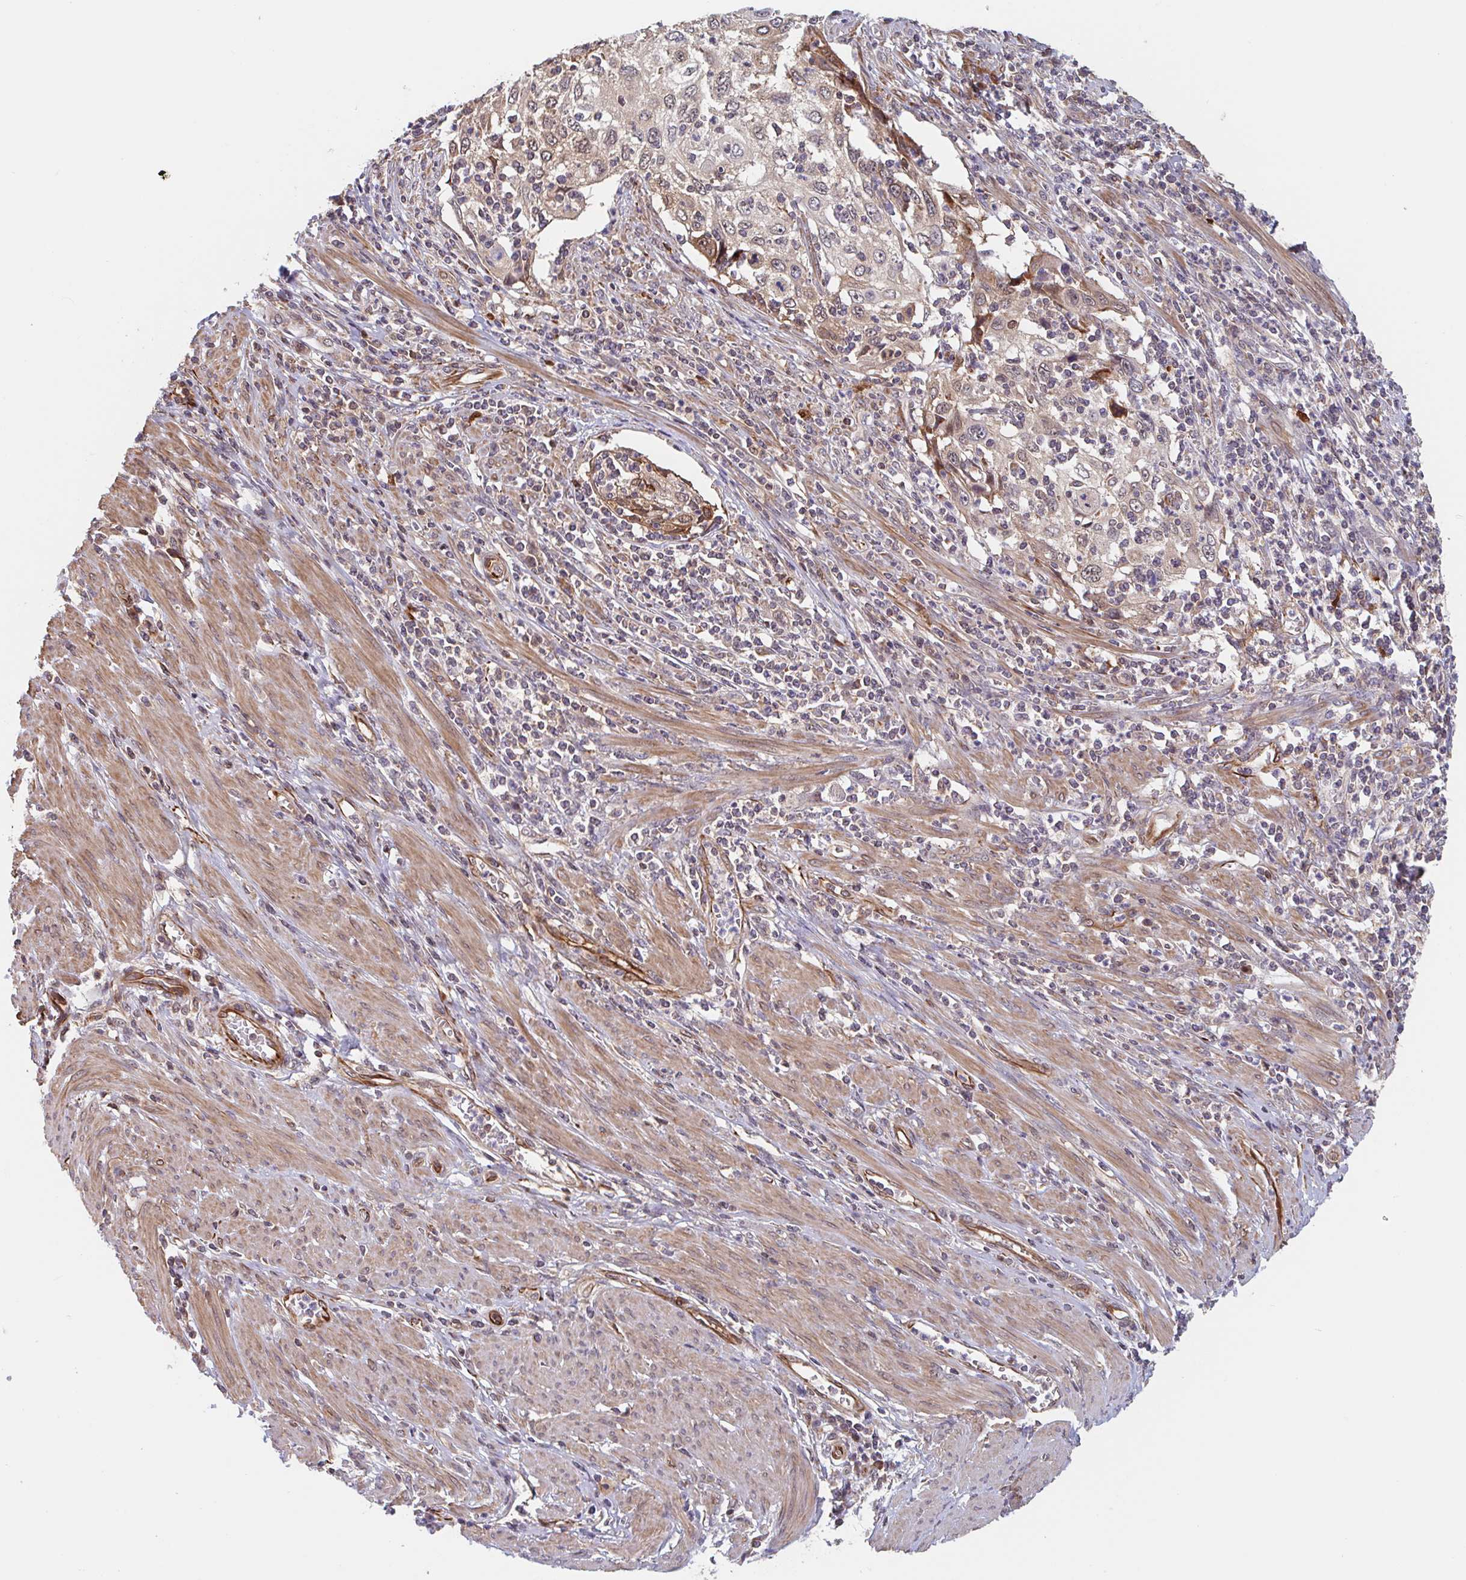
{"staining": {"intensity": "weak", "quantity": "25%-75%", "location": "cytoplasmic/membranous,nuclear"}, "tissue": "cervical cancer", "cell_type": "Tumor cells", "image_type": "cancer", "snomed": [{"axis": "morphology", "description": "Squamous cell carcinoma, NOS"}, {"axis": "topography", "description": "Cervix"}], "caption": "Cervical cancer (squamous cell carcinoma) stained for a protein (brown) demonstrates weak cytoplasmic/membranous and nuclear positive positivity in approximately 25%-75% of tumor cells.", "gene": "NUB1", "patient": {"sex": "female", "age": 70}}